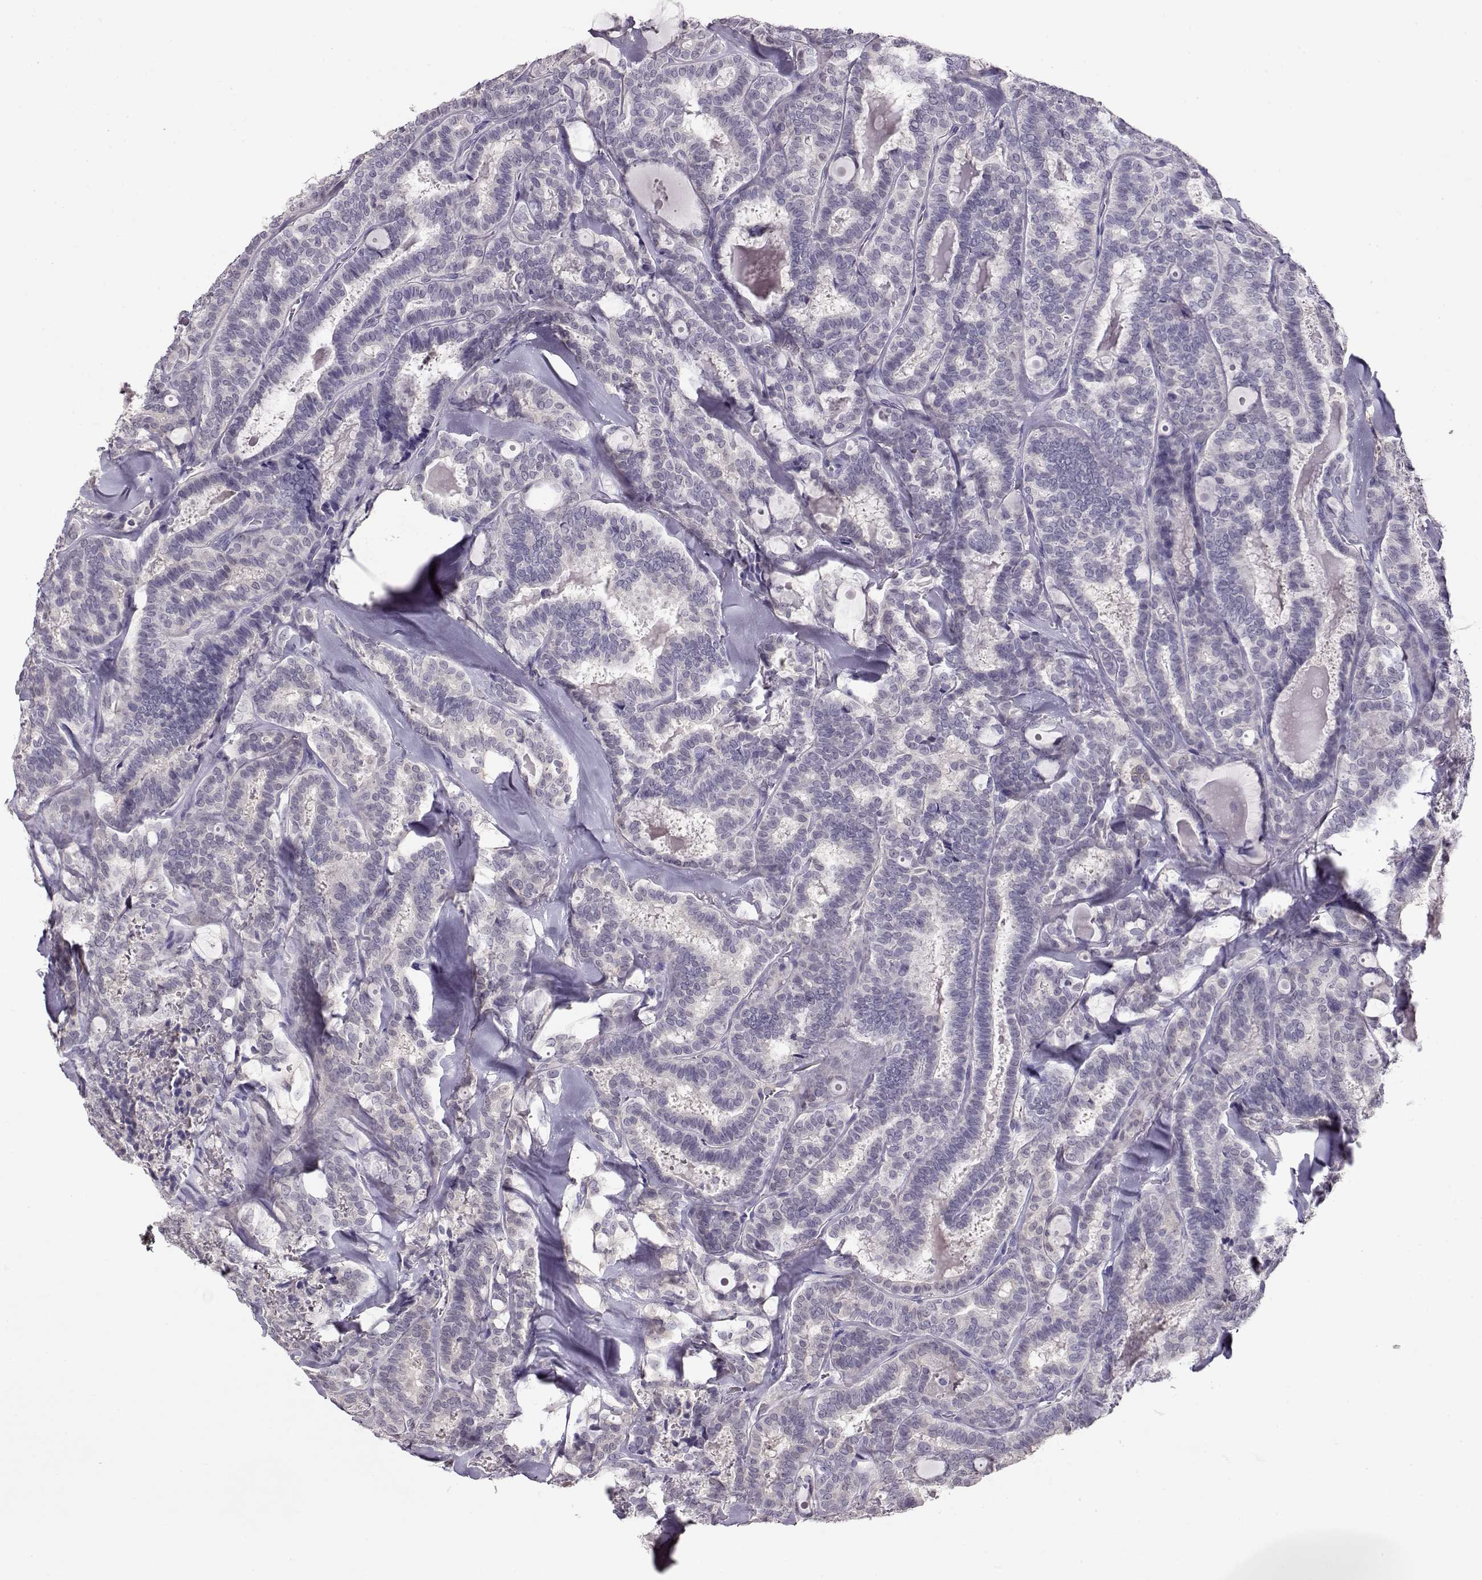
{"staining": {"intensity": "negative", "quantity": "none", "location": "none"}, "tissue": "thyroid cancer", "cell_type": "Tumor cells", "image_type": "cancer", "snomed": [{"axis": "morphology", "description": "Papillary adenocarcinoma, NOS"}, {"axis": "topography", "description": "Thyroid gland"}], "caption": "This is an immunohistochemistry (IHC) histopathology image of human thyroid papillary adenocarcinoma. There is no positivity in tumor cells.", "gene": "CCR8", "patient": {"sex": "female", "age": 39}}